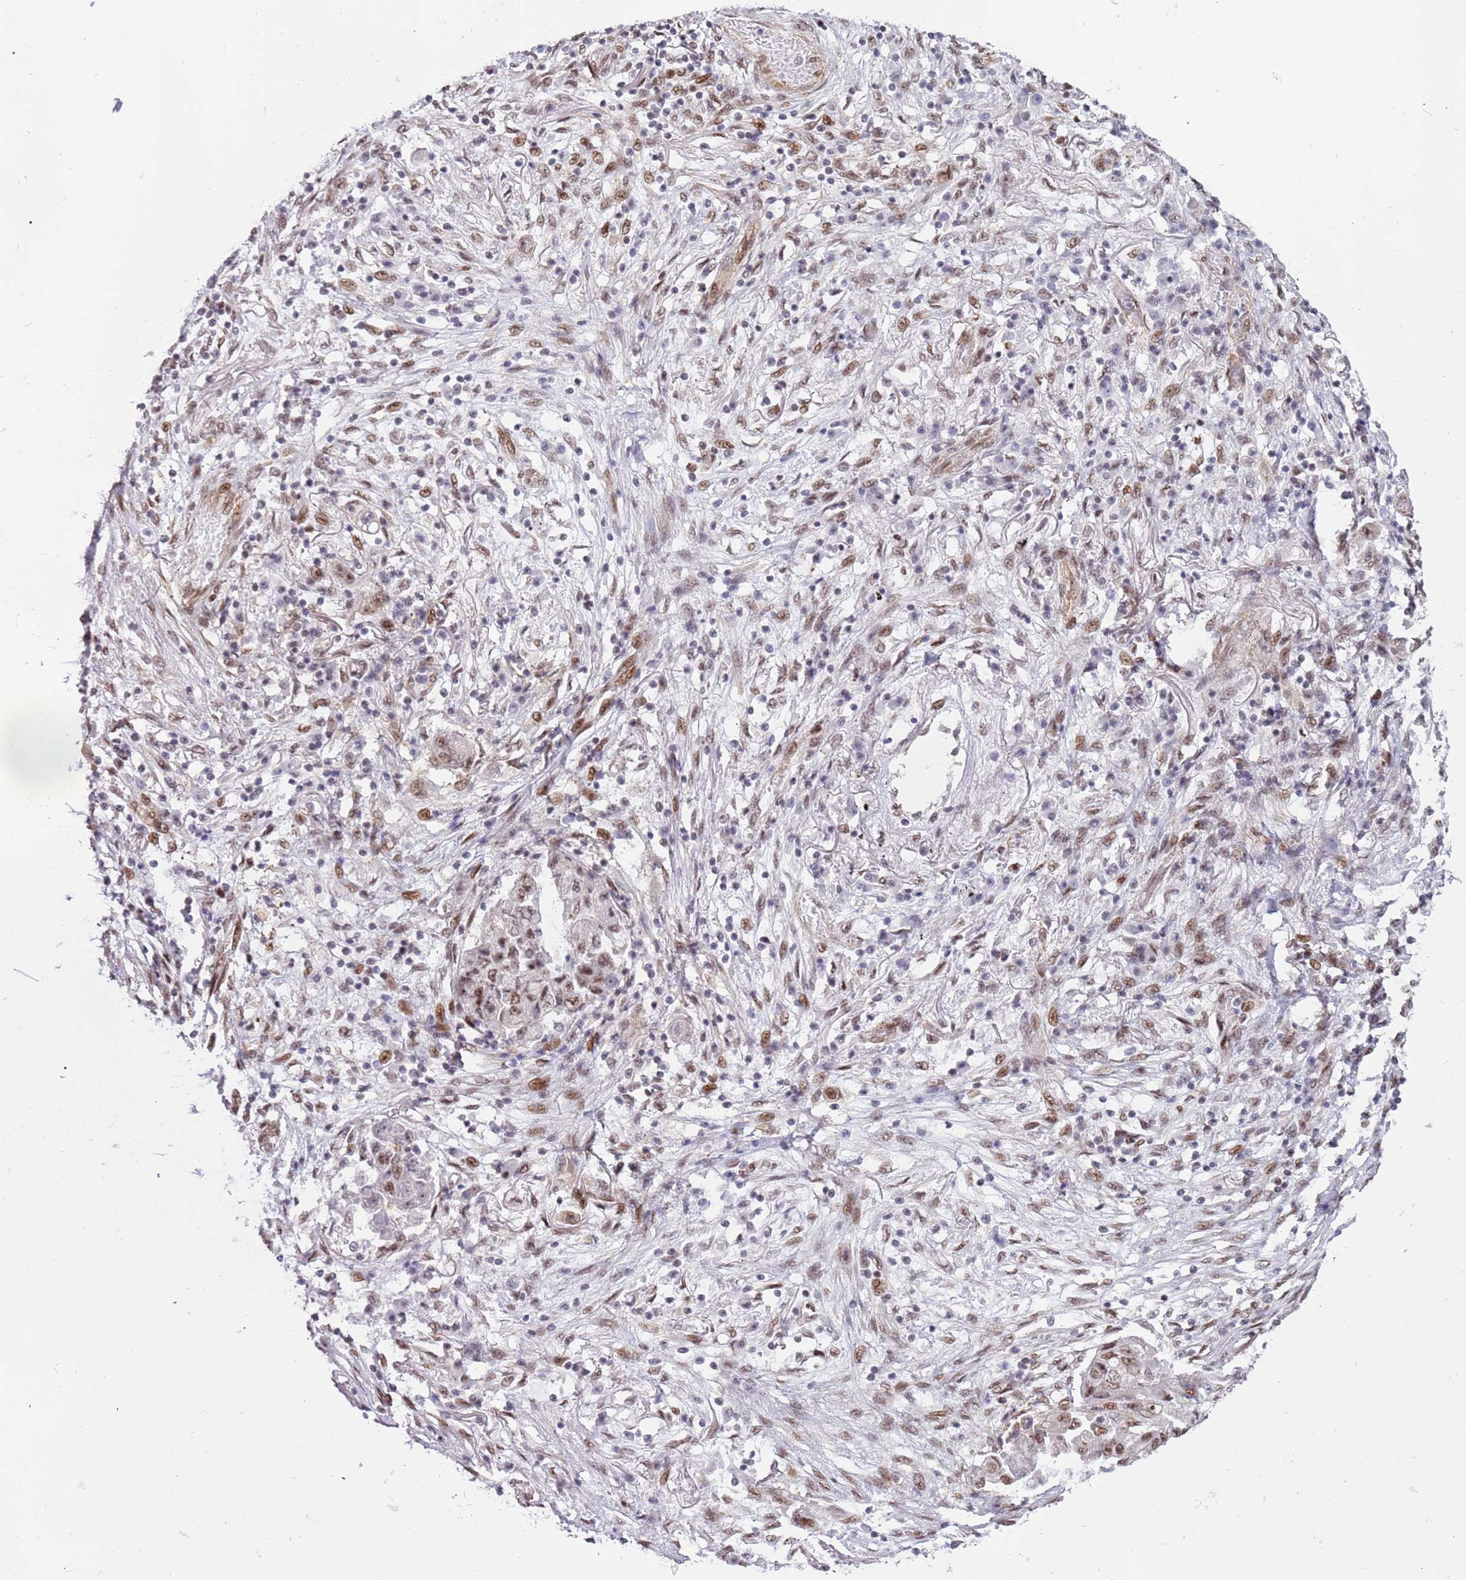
{"staining": {"intensity": "moderate", "quantity": ">75%", "location": "nuclear"}, "tissue": "lung cancer", "cell_type": "Tumor cells", "image_type": "cancer", "snomed": [{"axis": "morphology", "description": "Squamous cell carcinoma, NOS"}, {"axis": "topography", "description": "Lung"}], "caption": "Immunohistochemical staining of human lung squamous cell carcinoma displays moderate nuclear protein positivity in about >75% of tumor cells.", "gene": "LRMDA", "patient": {"sex": "male", "age": 74}}